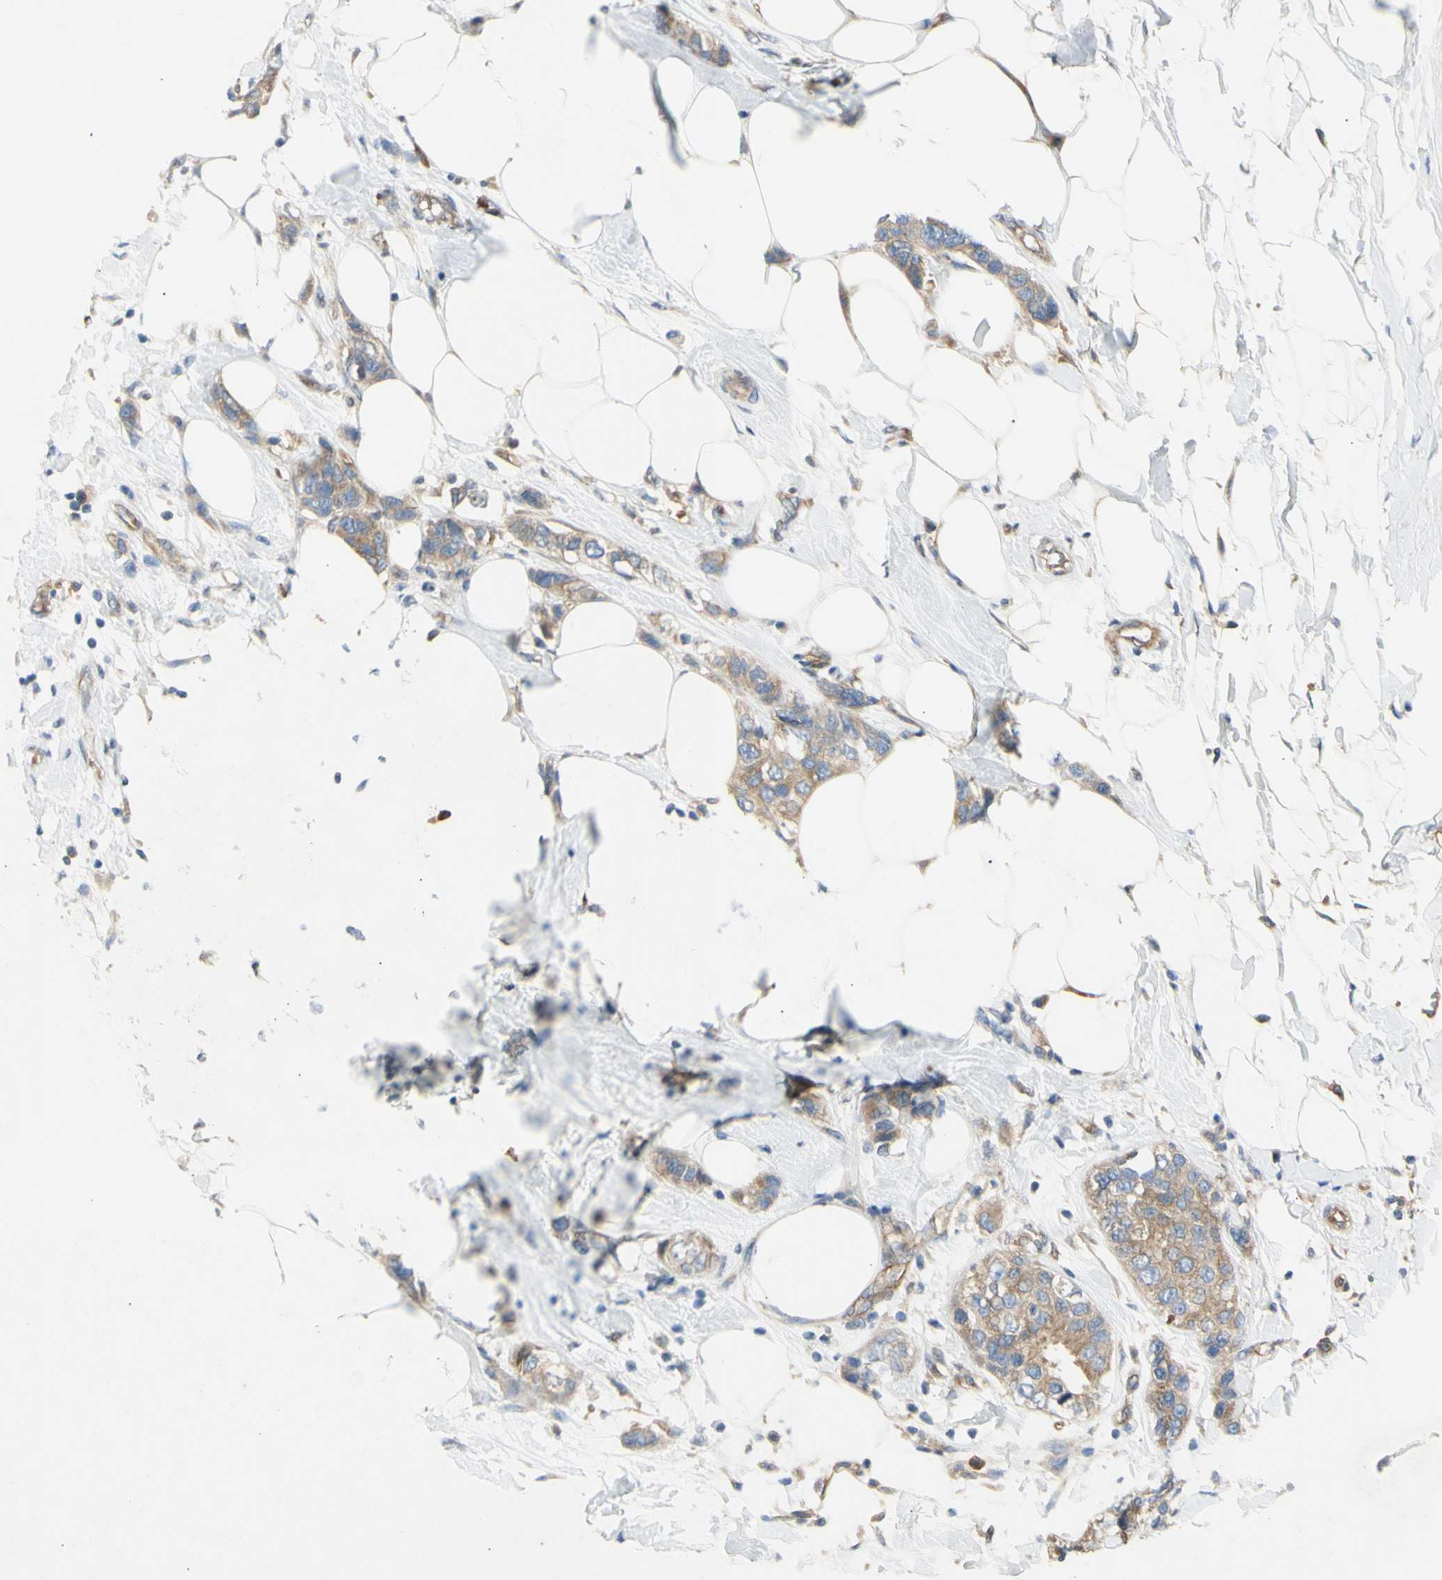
{"staining": {"intensity": "moderate", "quantity": ">75%", "location": "cytoplasmic/membranous"}, "tissue": "breast cancer", "cell_type": "Tumor cells", "image_type": "cancer", "snomed": [{"axis": "morphology", "description": "Normal tissue, NOS"}, {"axis": "morphology", "description": "Duct carcinoma"}, {"axis": "topography", "description": "Breast"}], "caption": "Brown immunohistochemical staining in intraductal carcinoma (breast) shows moderate cytoplasmic/membranous staining in about >75% of tumor cells. (brown staining indicates protein expression, while blue staining denotes nuclei).", "gene": "KLC1", "patient": {"sex": "female", "age": 50}}